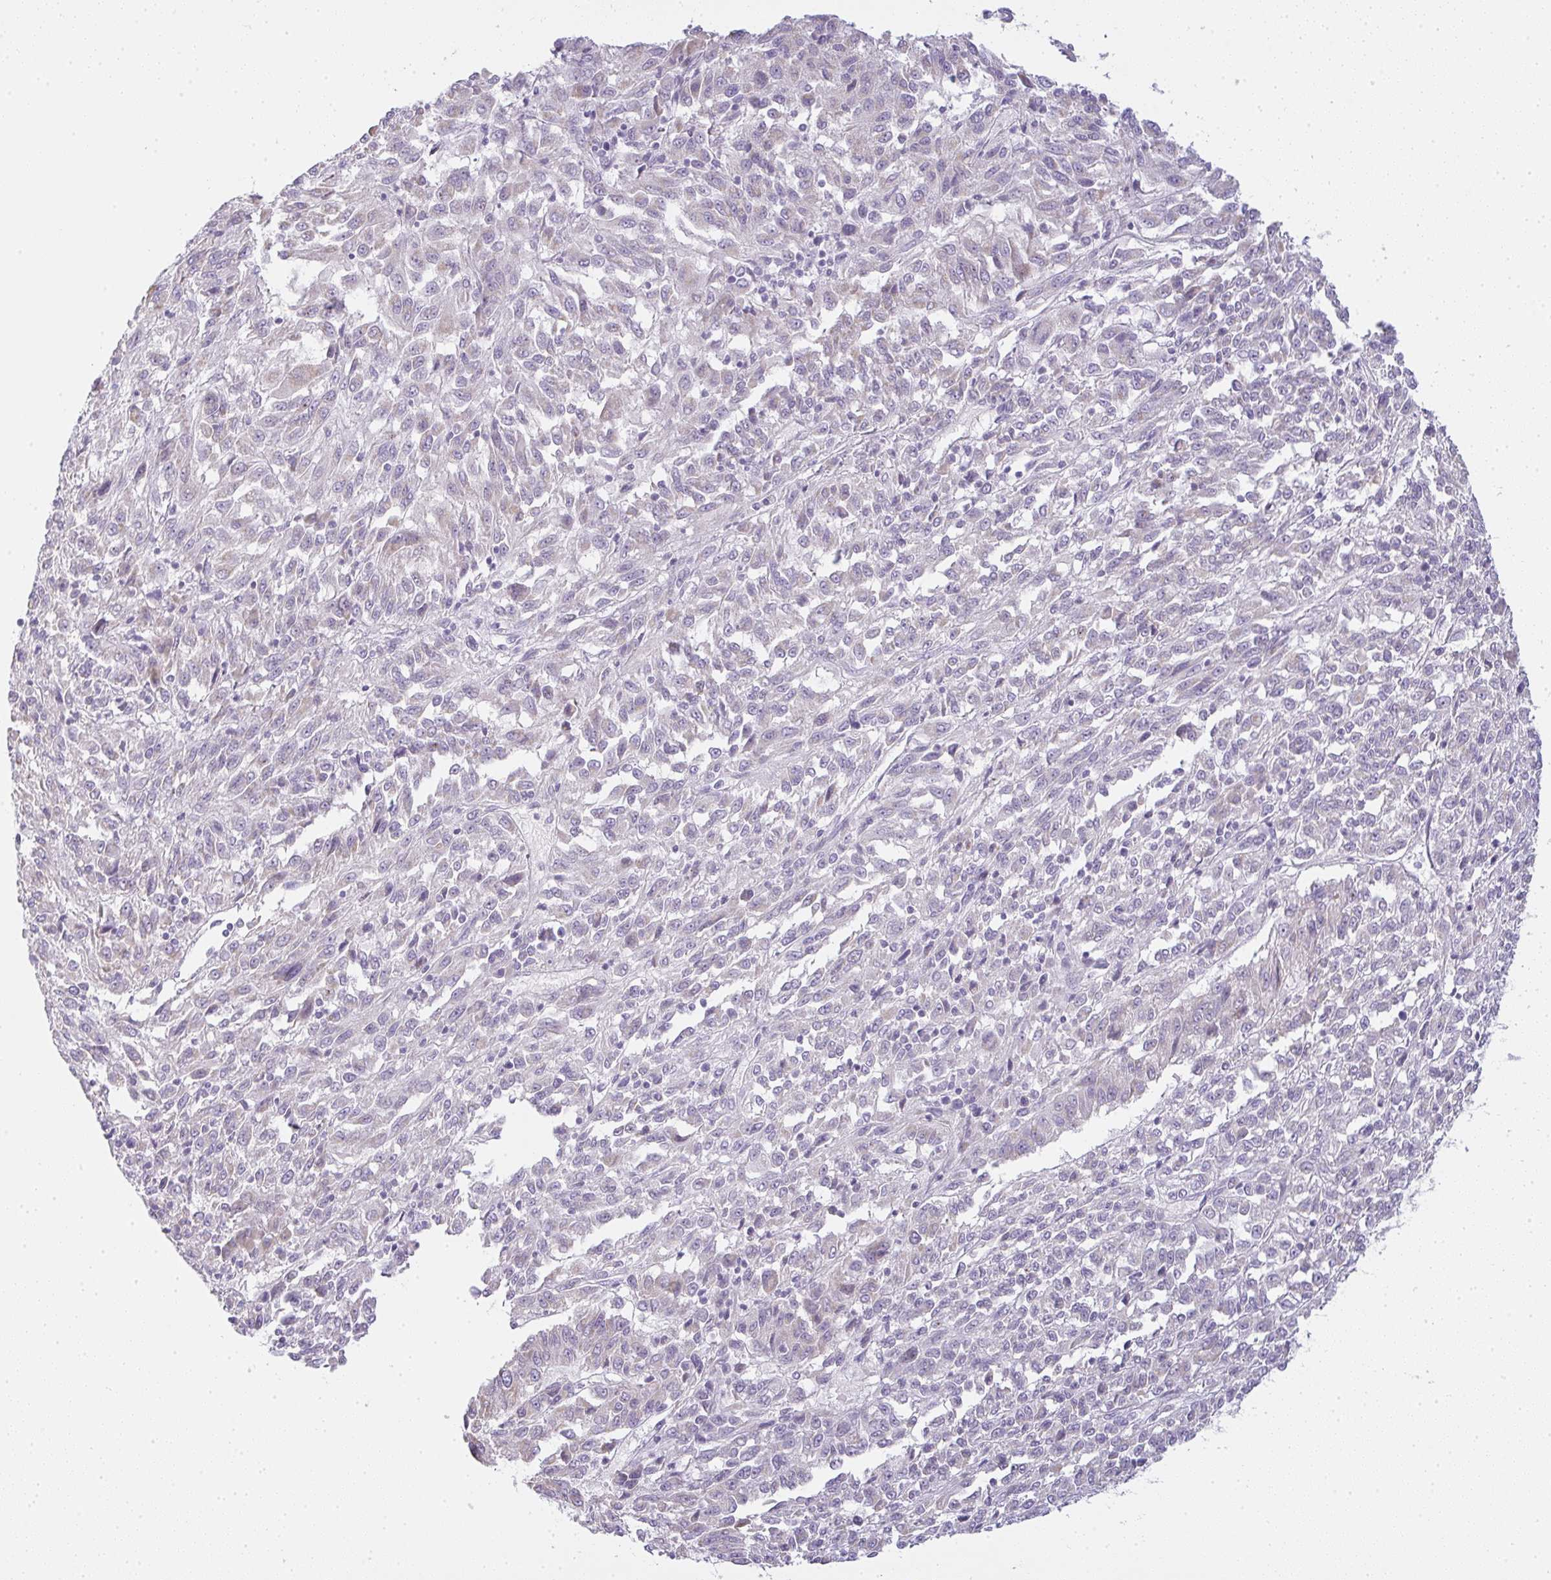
{"staining": {"intensity": "negative", "quantity": "none", "location": "none"}, "tissue": "melanoma", "cell_type": "Tumor cells", "image_type": "cancer", "snomed": [{"axis": "morphology", "description": "Malignant melanoma, Metastatic site"}, {"axis": "topography", "description": "Lung"}], "caption": "High power microscopy histopathology image of an IHC micrograph of melanoma, revealing no significant positivity in tumor cells.", "gene": "SIRPB2", "patient": {"sex": "male", "age": 64}}